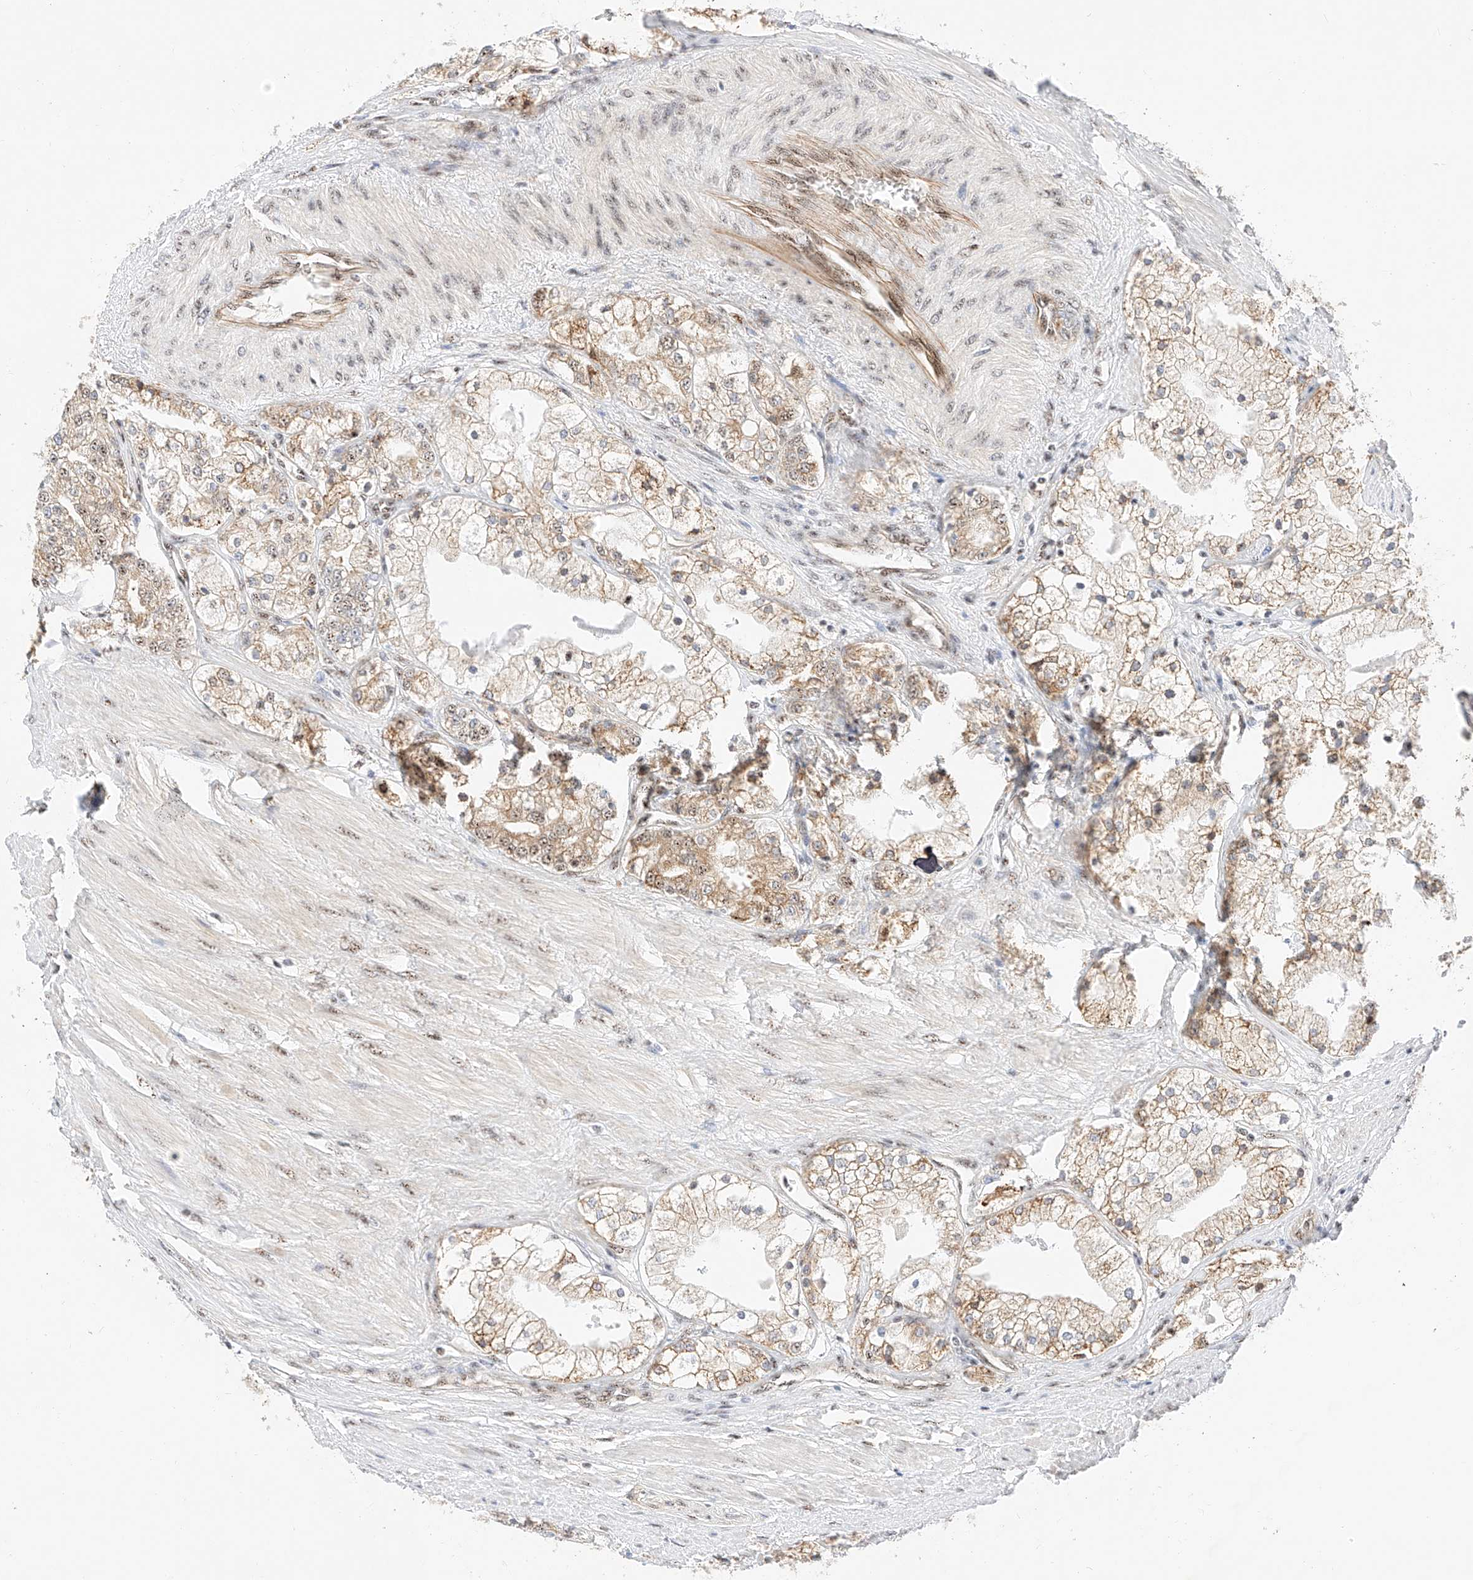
{"staining": {"intensity": "moderate", "quantity": ">75%", "location": "cytoplasmic/membranous,nuclear"}, "tissue": "prostate cancer", "cell_type": "Tumor cells", "image_type": "cancer", "snomed": [{"axis": "morphology", "description": "Adenocarcinoma, High grade"}, {"axis": "topography", "description": "Prostate"}], "caption": "Moderate cytoplasmic/membranous and nuclear protein expression is present in about >75% of tumor cells in prostate high-grade adenocarcinoma. (Stains: DAB in brown, nuclei in blue, Microscopy: brightfield microscopy at high magnification).", "gene": "ATXN7L2", "patient": {"sex": "male", "age": 50}}